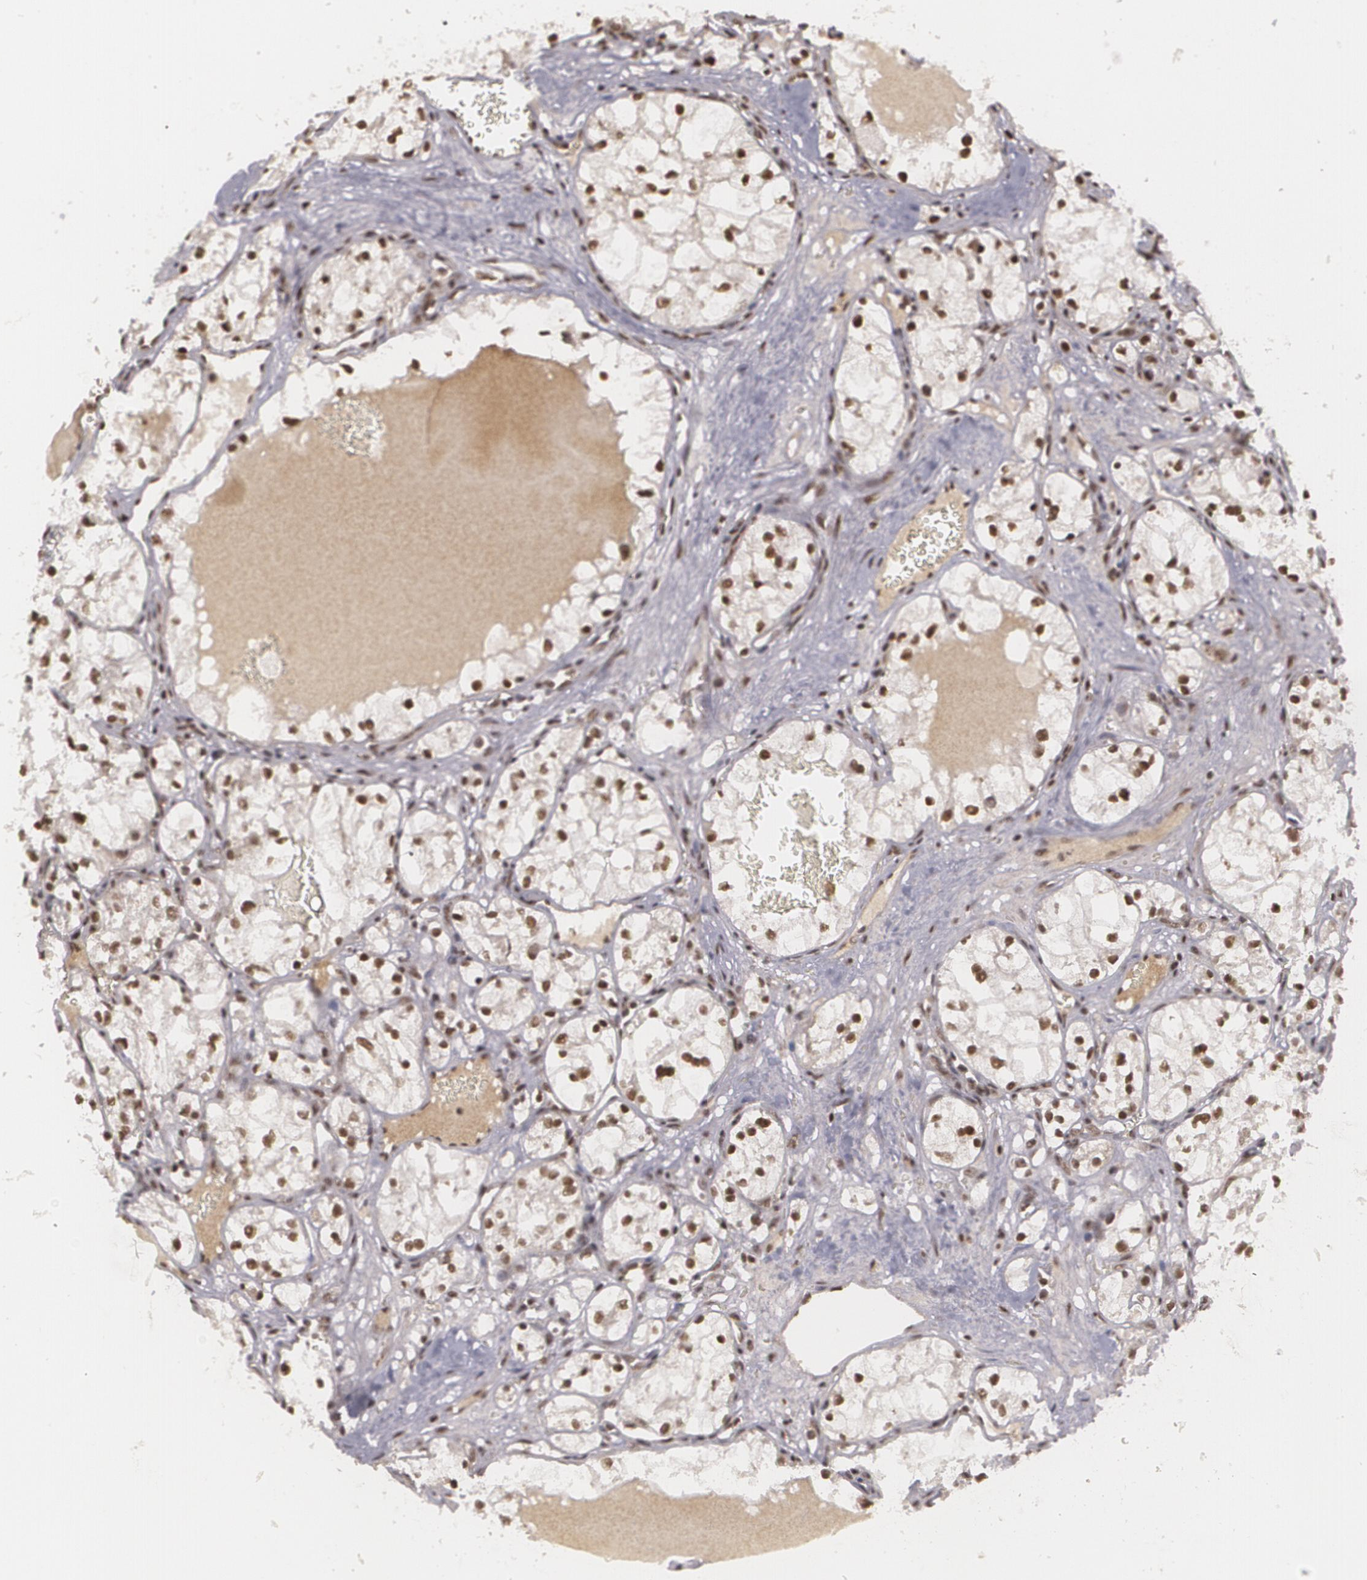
{"staining": {"intensity": "strong", "quantity": ">75%", "location": "nuclear"}, "tissue": "renal cancer", "cell_type": "Tumor cells", "image_type": "cancer", "snomed": [{"axis": "morphology", "description": "Adenocarcinoma, NOS"}, {"axis": "topography", "description": "Kidney"}], "caption": "Immunohistochemistry (IHC) micrograph of neoplastic tissue: adenocarcinoma (renal) stained using immunohistochemistry shows high levels of strong protein expression localized specifically in the nuclear of tumor cells, appearing as a nuclear brown color.", "gene": "RXRB", "patient": {"sex": "male", "age": 61}}